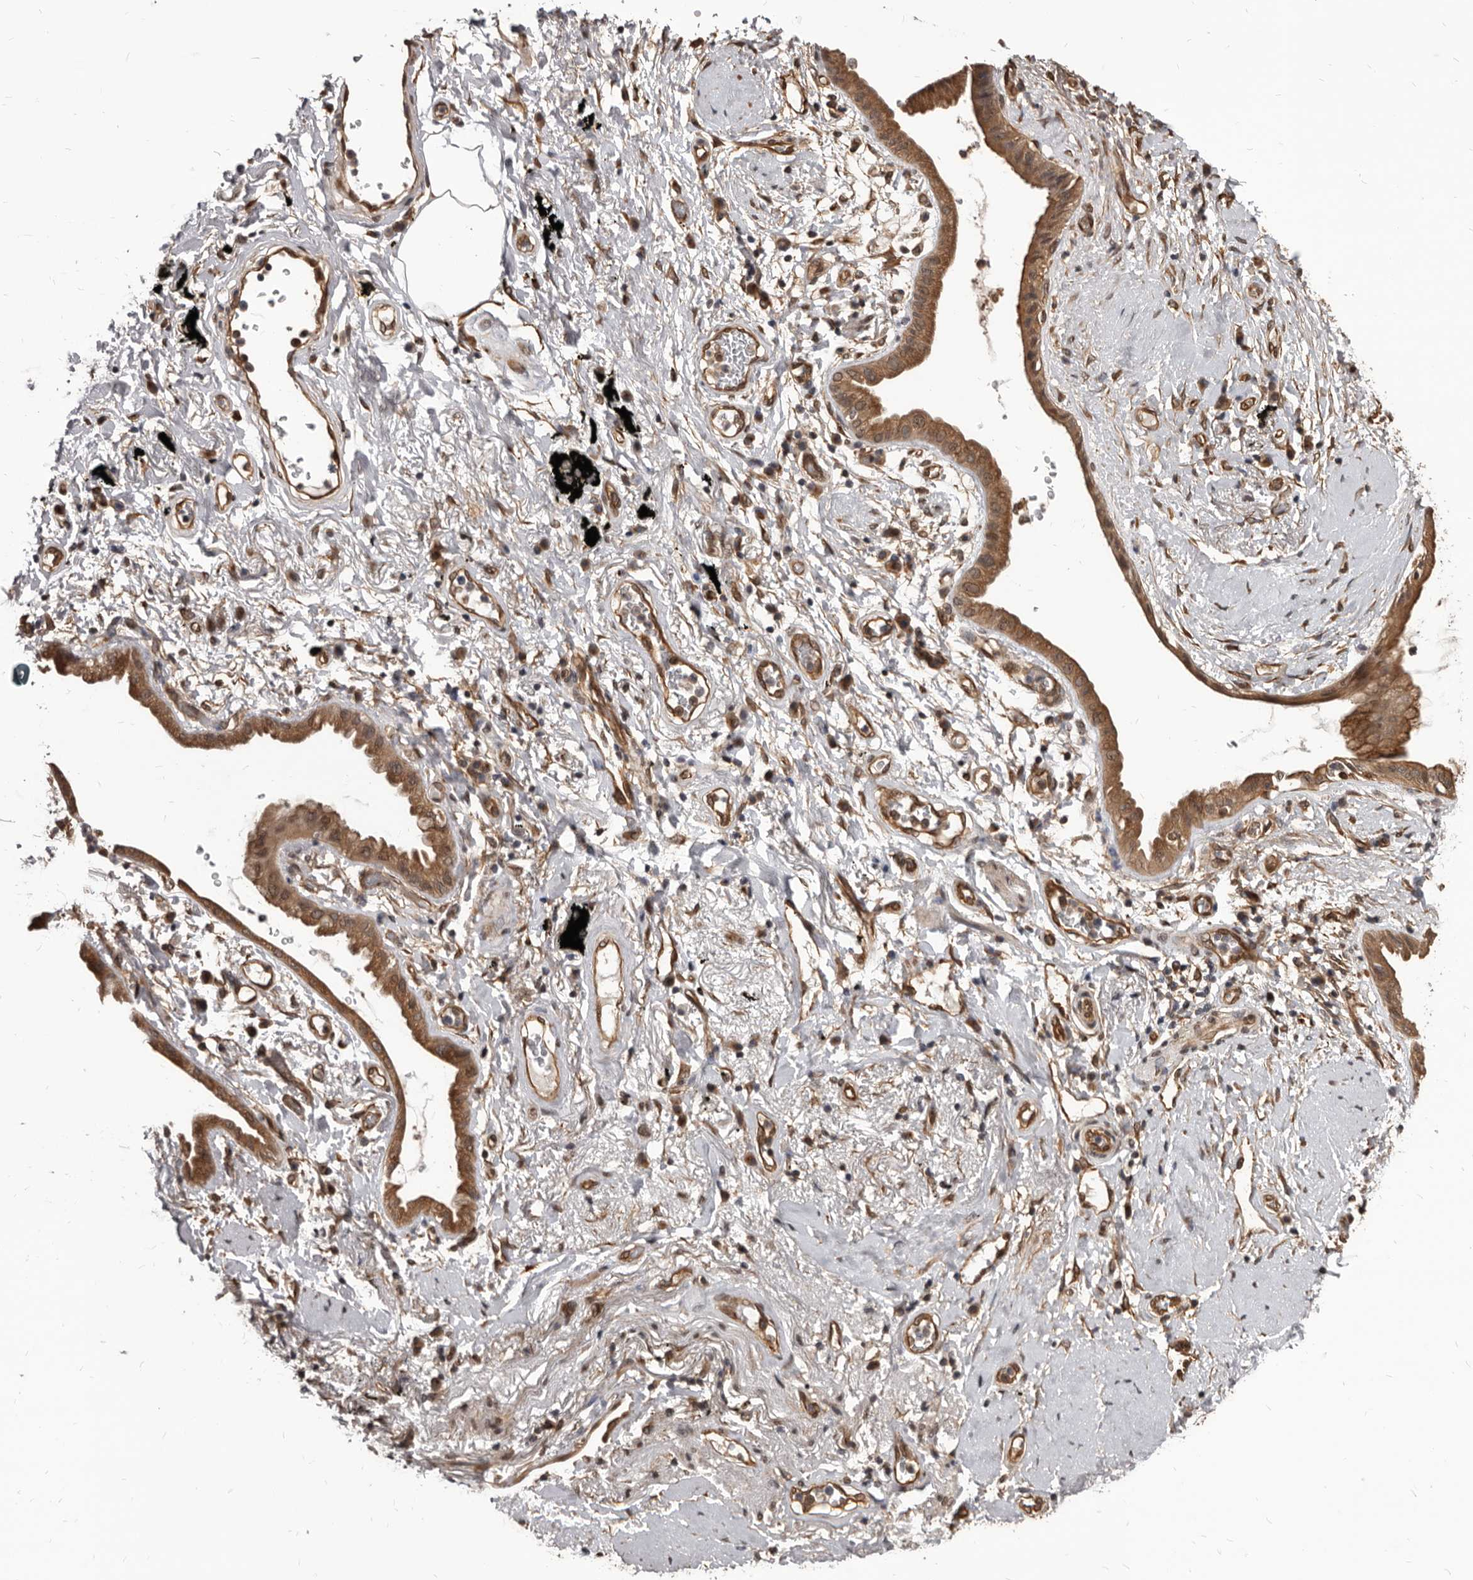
{"staining": {"intensity": "moderate", "quantity": ">75%", "location": "cytoplasmic/membranous,nuclear"}, "tissue": "lung cancer", "cell_type": "Tumor cells", "image_type": "cancer", "snomed": [{"axis": "morphology", "description": "Adenocarcinoma, NOS"}, {"axis": "topography", "description": "Lung"}], "caption": "A brown stain highlights moderate cytoplasmic/membranous and nuclear staining of a protein in human lung cancer tumor cells.", "gene": "ADAMTS20", "patient": {"sex": "female", "age": 70}}